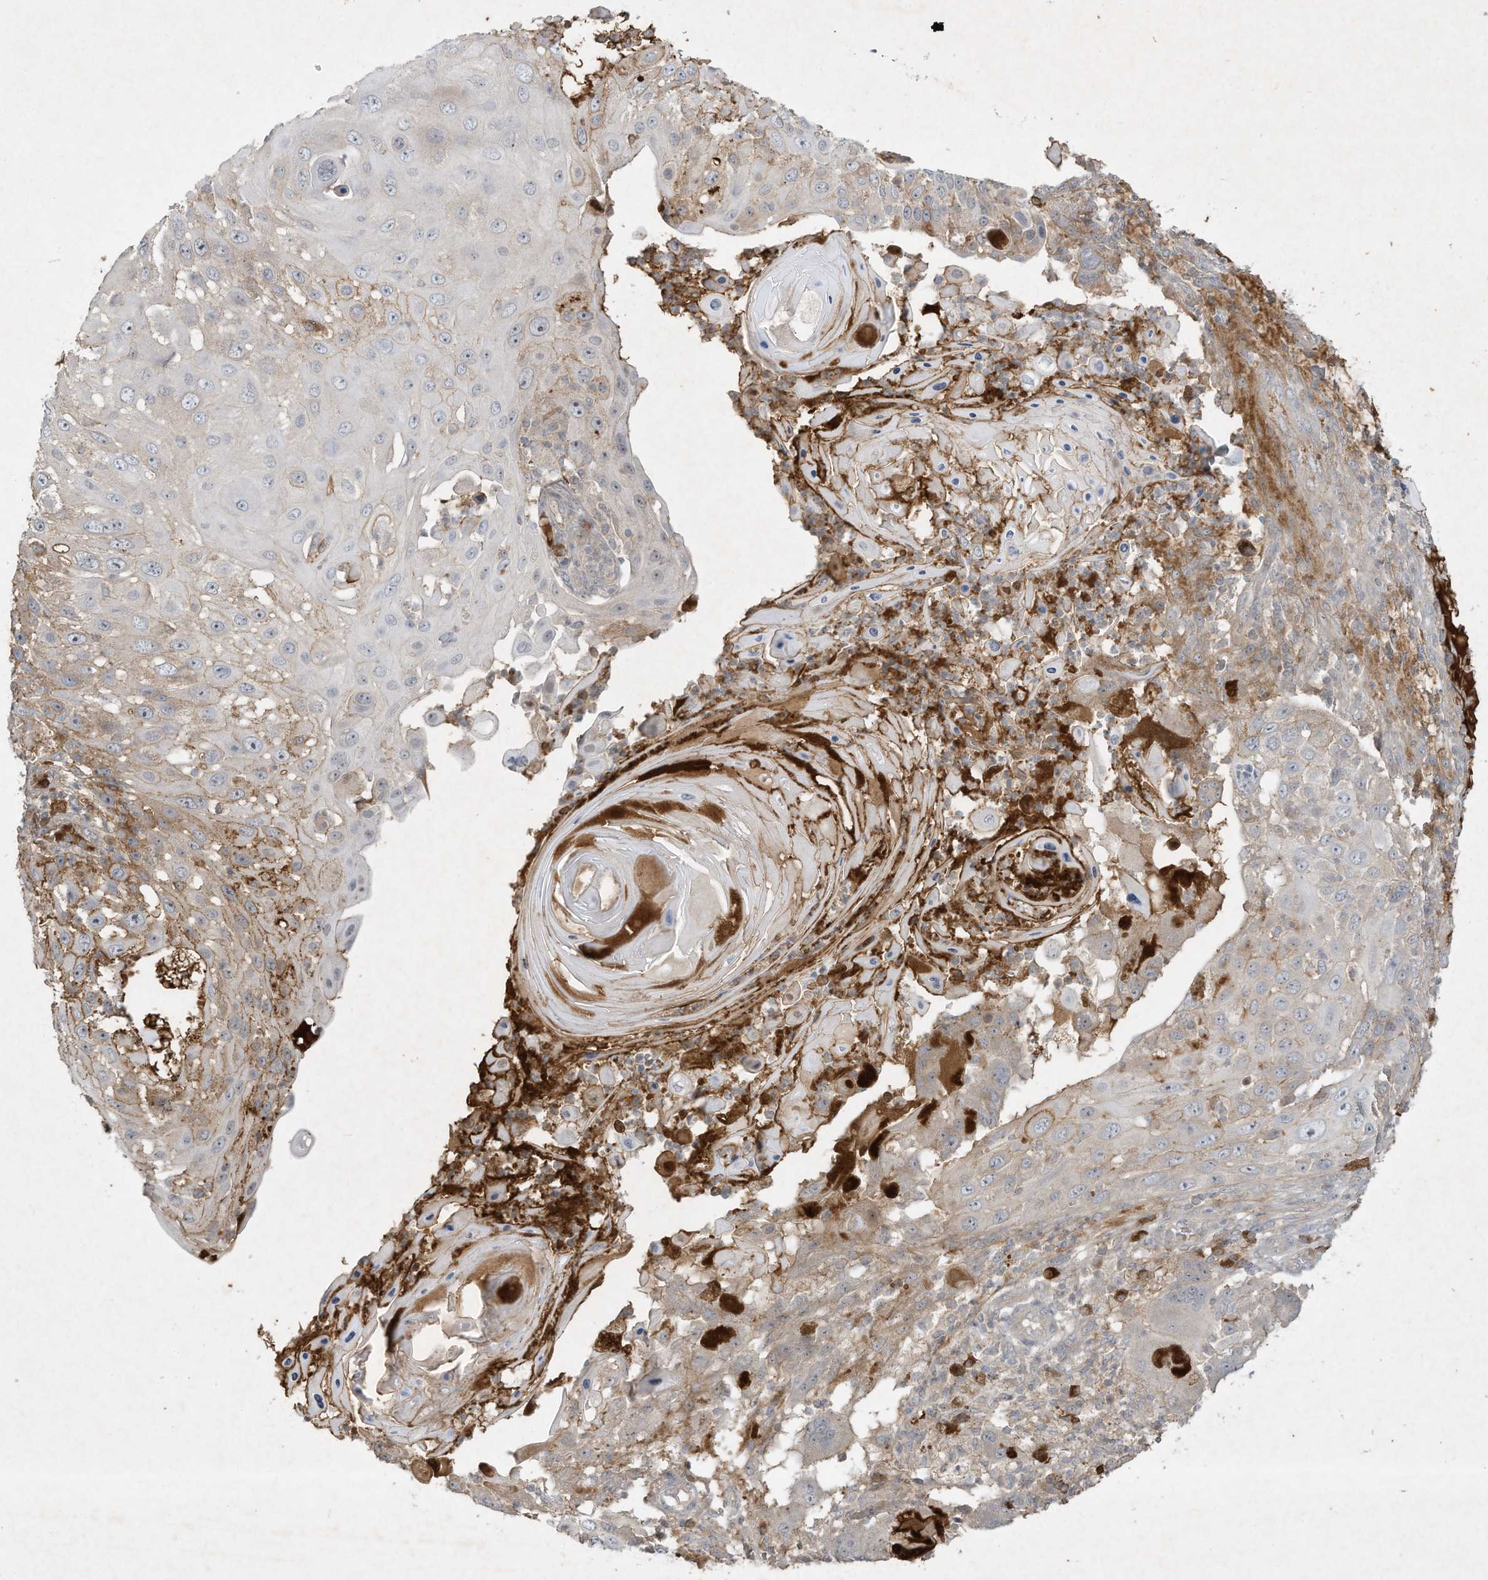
{"staining": {"intensity": "moderate", "quantity": "<25%", "location": "cytoplasmic/membranous"}, "tissue": "skin cancer", "cell_type": "Tumor cells", "image_type": "cancer", "snomed": [{"axis": "morphology", "description": "Squamous cell carcinoma, NOS"}, {"axis": "topography", "description": "Skin"}], "caption": "DAB (3,3'-diaminobenzidine) immunohistochemical staining of skin squamous cell carcinoma demonstrates moderate cytoplasmic/membranous protein positivity in approximately <25% of tumor cells.", "gene": "FETUB", "patient": {"sex": "female", "age": 44}}